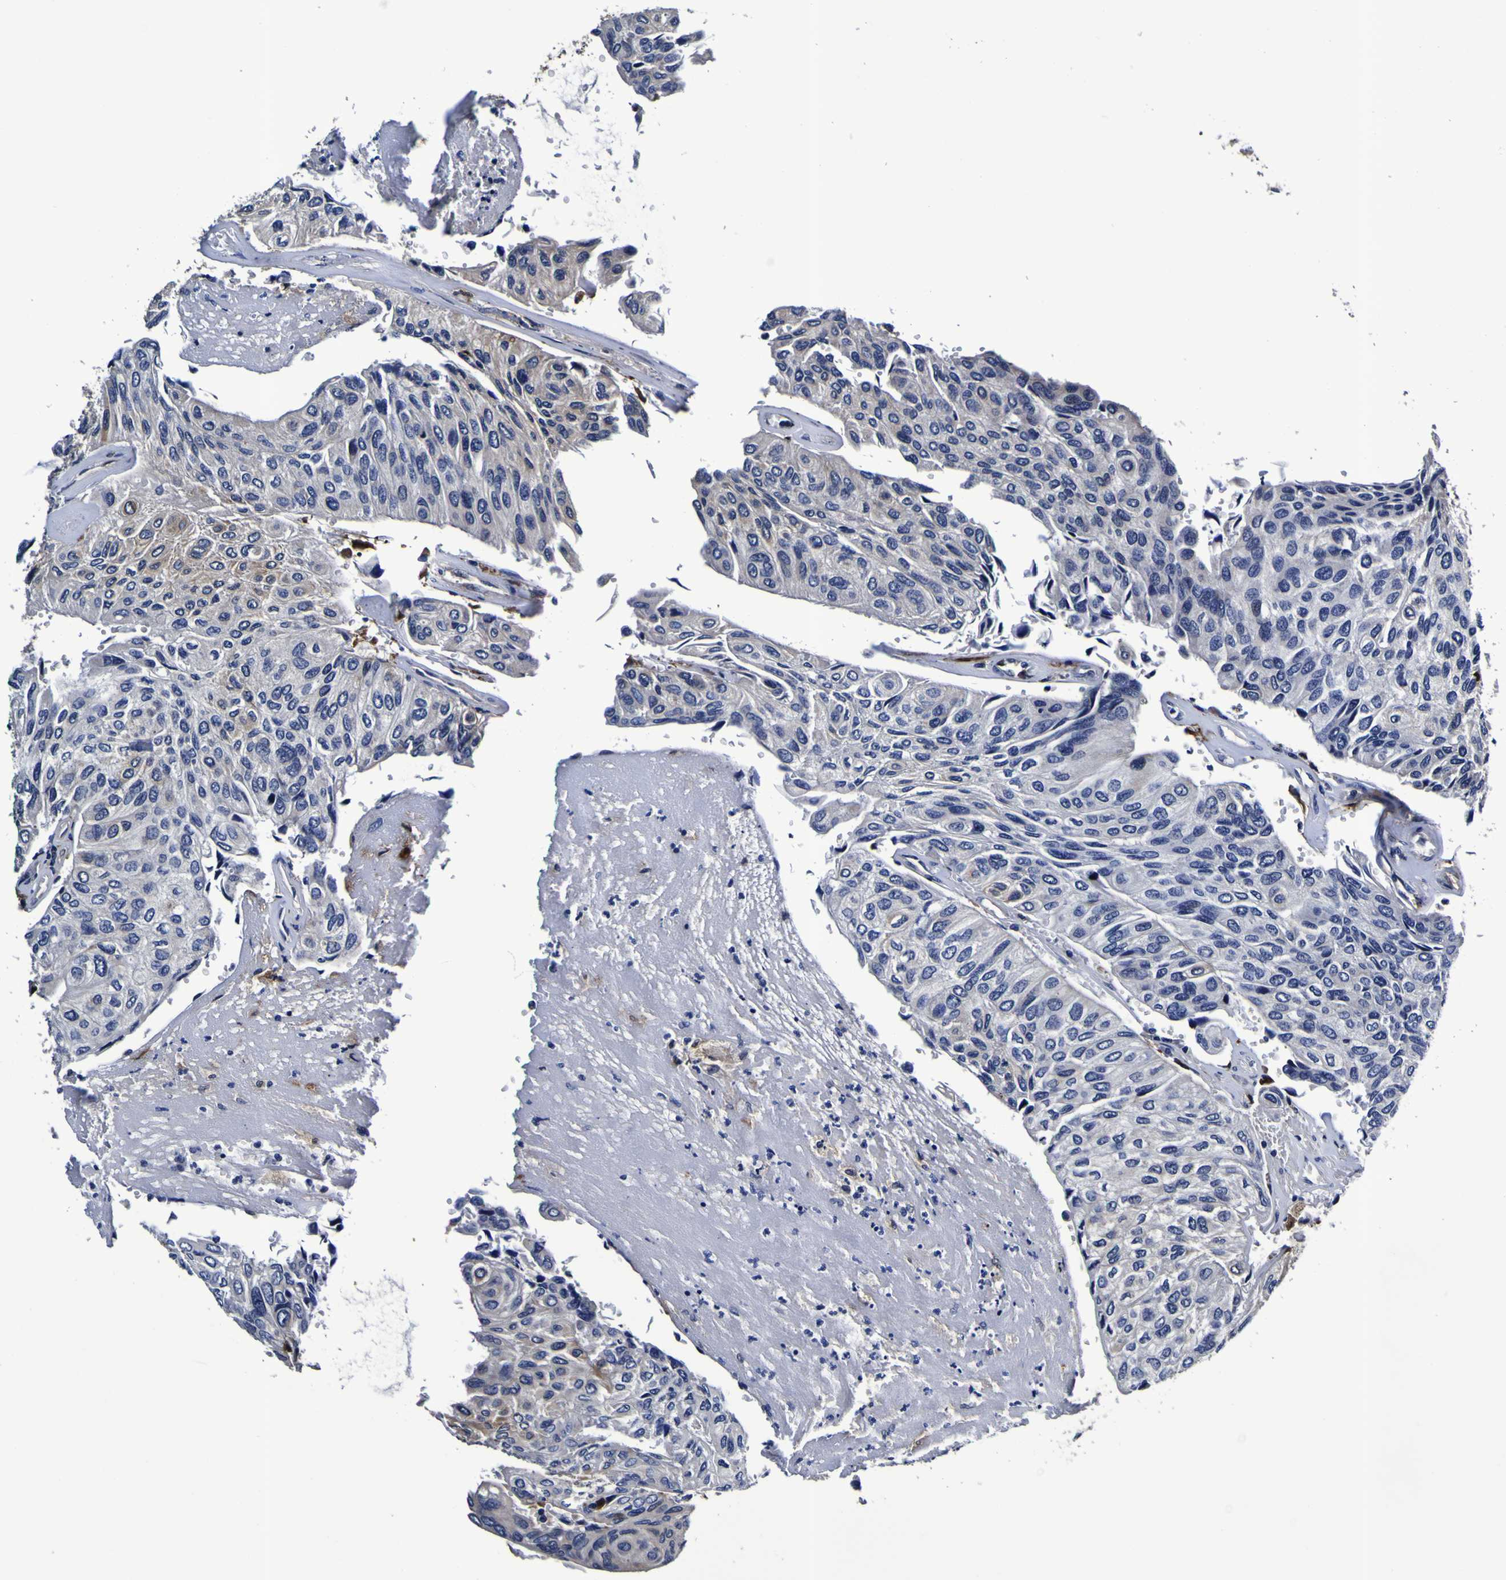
{"staining": {"intensity": "weak", "quantity": "<25%", "location": "cytoplasmic/membranous"}, "tissue": "urothelial cancer", "cell_type": "Tumor cells", "image_type": "cancer", "snomed": [{"axis": "morphology", "description": "Urothelial carcinoma, High grade"}, {"axis": "topography", "description": "Urinary bladder"}], "caption": "Histopathology image shows no protein staining in tumor cells of urothelial carcinoma (high-grade) tissue.", "gene": "GPX1", "patient": {"sex": "male", "age": 66}}